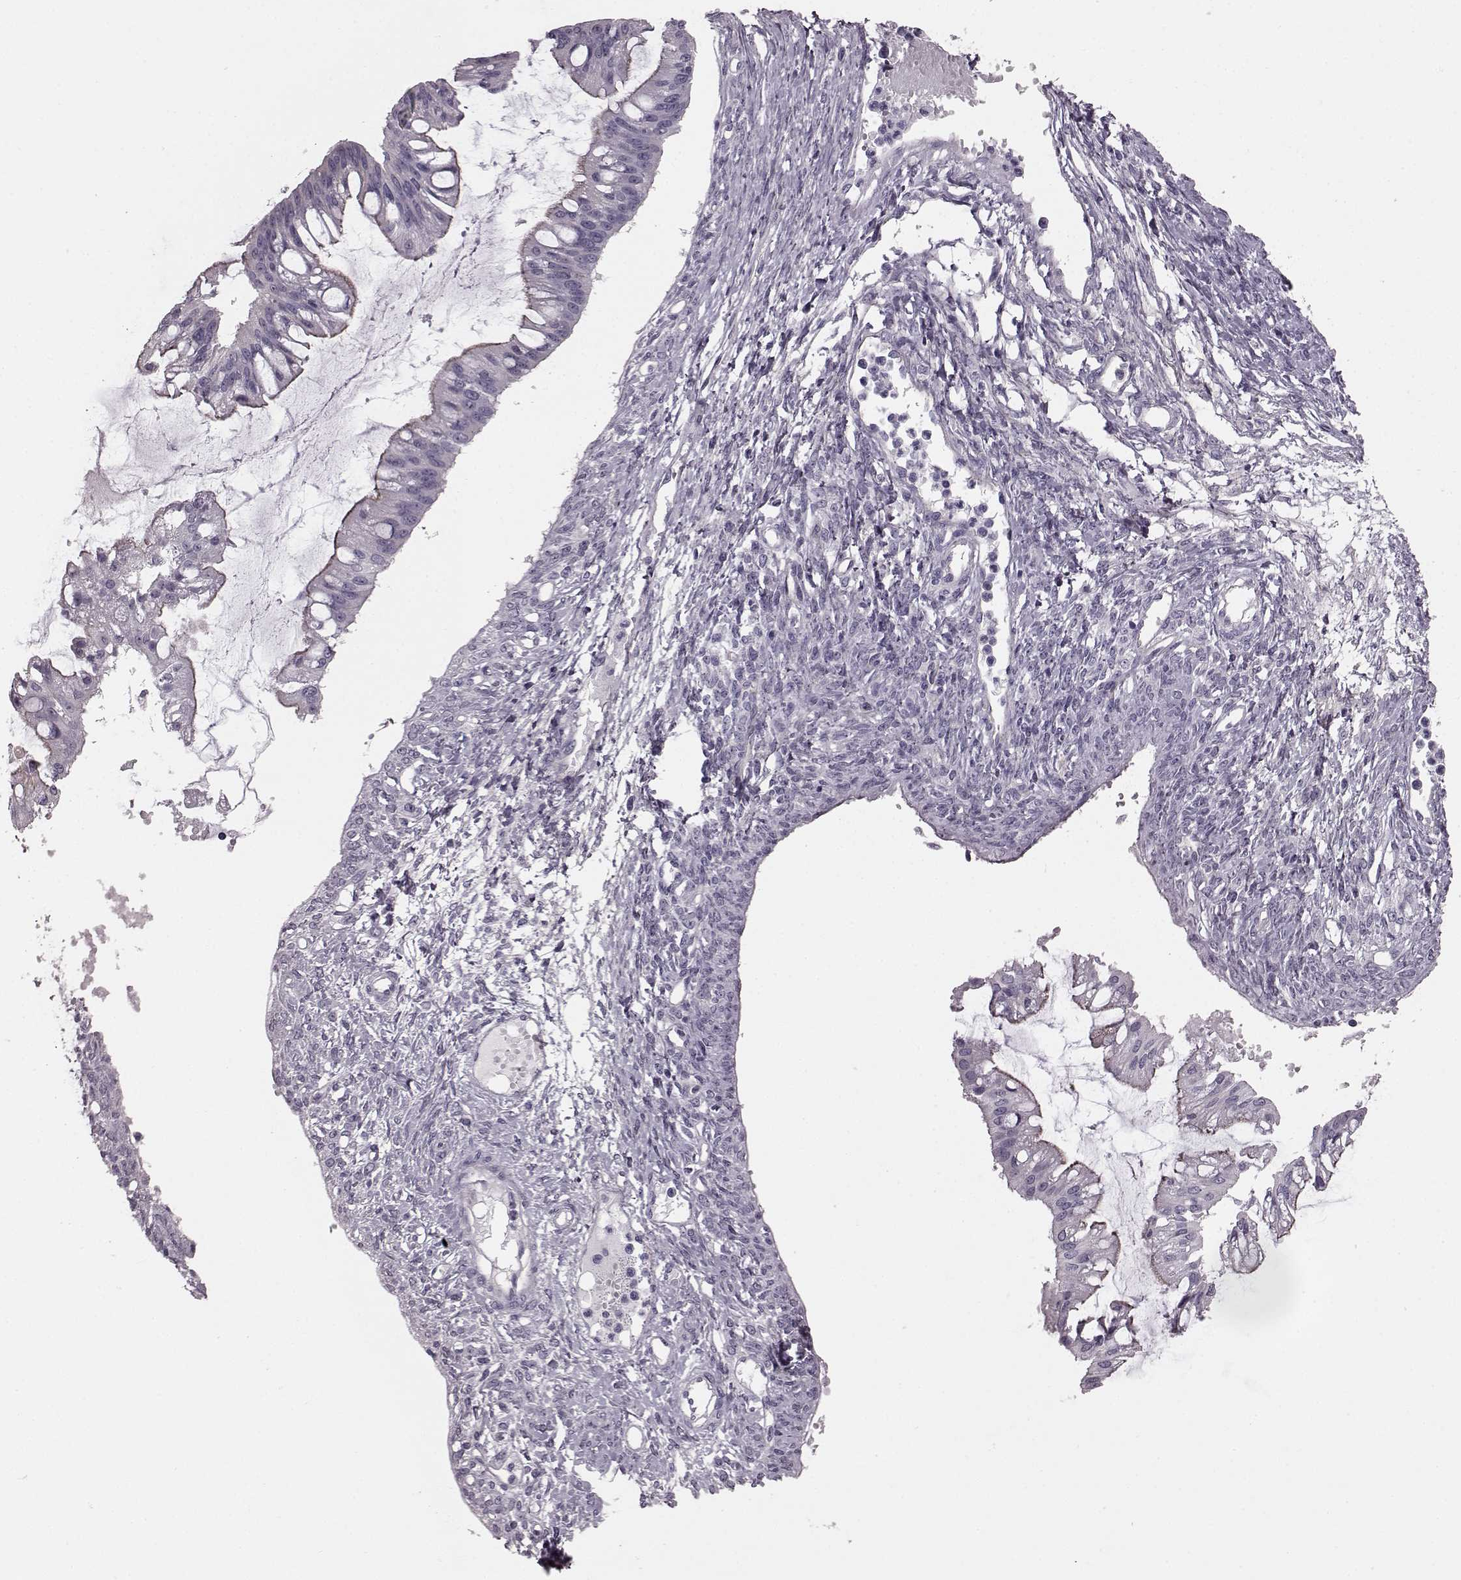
{"staining": {"intensity": "moderate", "quantity": "<25%", "location": "cytoplasmic/membranous"}, "tissue": "ovarian cancer", "cell_type": "Tumor cells", "image_type": "cancer", "snomed": [{"axis": "morphology", "description": "Cystadenocarcinoma, mucinous, NOS"}, {"axis": "topography", "description": "Ovary"}], "caption": "This image reveals immunohistochemistry staining of human ovarian cancer (mucinous cystadenocarcinoma), with low moderate cytoplasmic/membranous positivity in about <25% of tumor cells.", "gene": "SNTG1", "patient": {"sex": "female", "age": 73}}